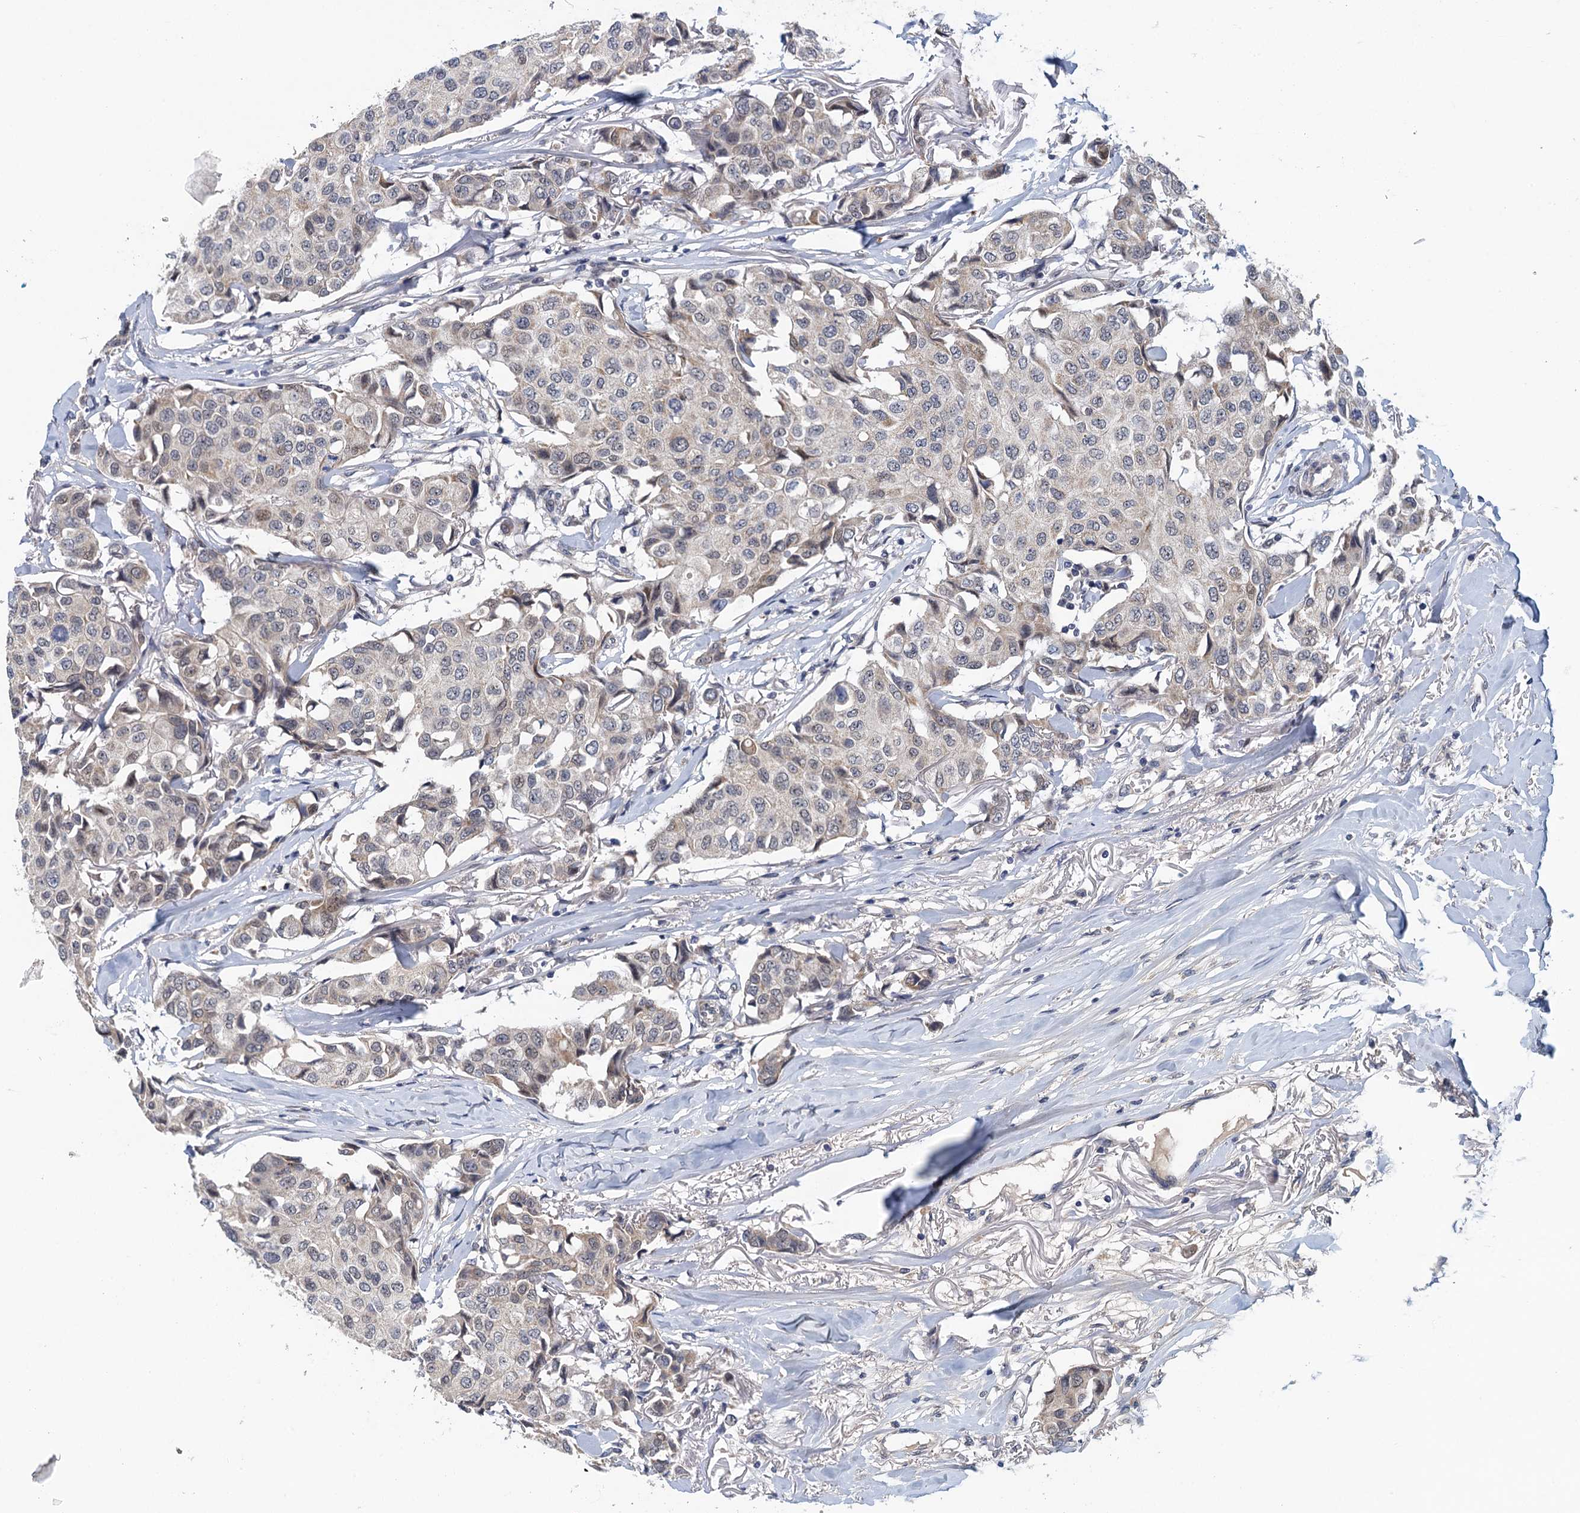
{"staining": {"intensity": "negative", "quantity": "none", "location": "none"}, "tissue": "breast cancer", "cell_type": "Tumor cells", "image_type": "cancer", "snomed": [{"axis": "morphology", "description": "Duct carcinoma"}, {"axis": "topography", "description": "Breast"}], "caption": "The photomicrograph reveals no significant expression in tumor cells of breast cancer.", "gene": "MDM1", "patient": {"sex": "female", "age": 80}}